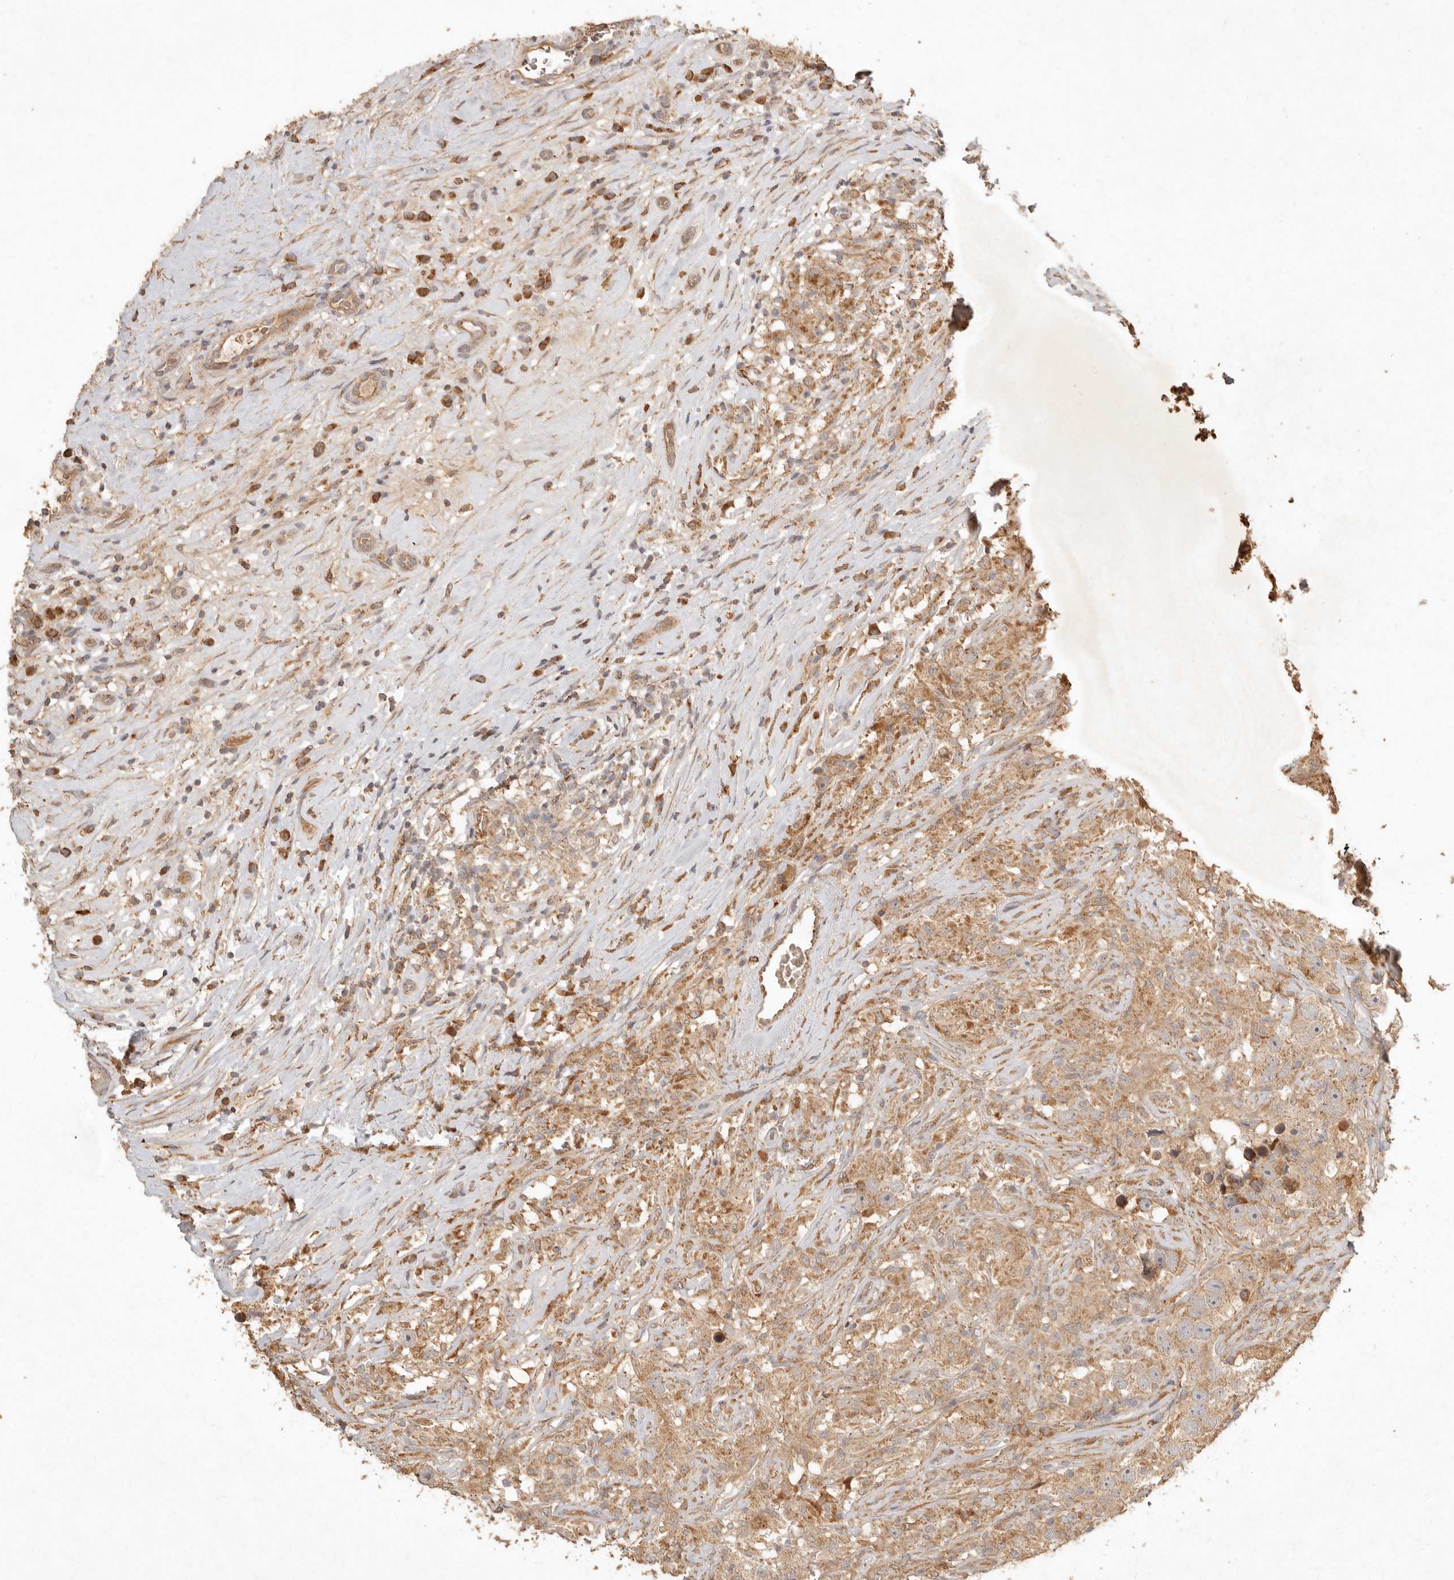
{"staining": {"intensity": "weak", "quantity": ">75%", "location": "cytoplasmic/membranous"}, "tissue": "testis cancer", "cell_type": "Tumor cells", "image_type": "cancer", "snomed": [{"axis": "morphology", "description": "Seminoma, NOS"}, {"axis": "topography", "description": "Testis"}], "caption": "IHC histopathology image of neoplastic tissue: human testis seminoma stained using IHC reveals low levels of weak protein expression localized specifically in the cytoplasmic/membranous of tumor cells, appearing as a cytoplasmic/membranous brown color.", "gene": "CLEC4C", "patient": {"sex": "male", "age": 49}}